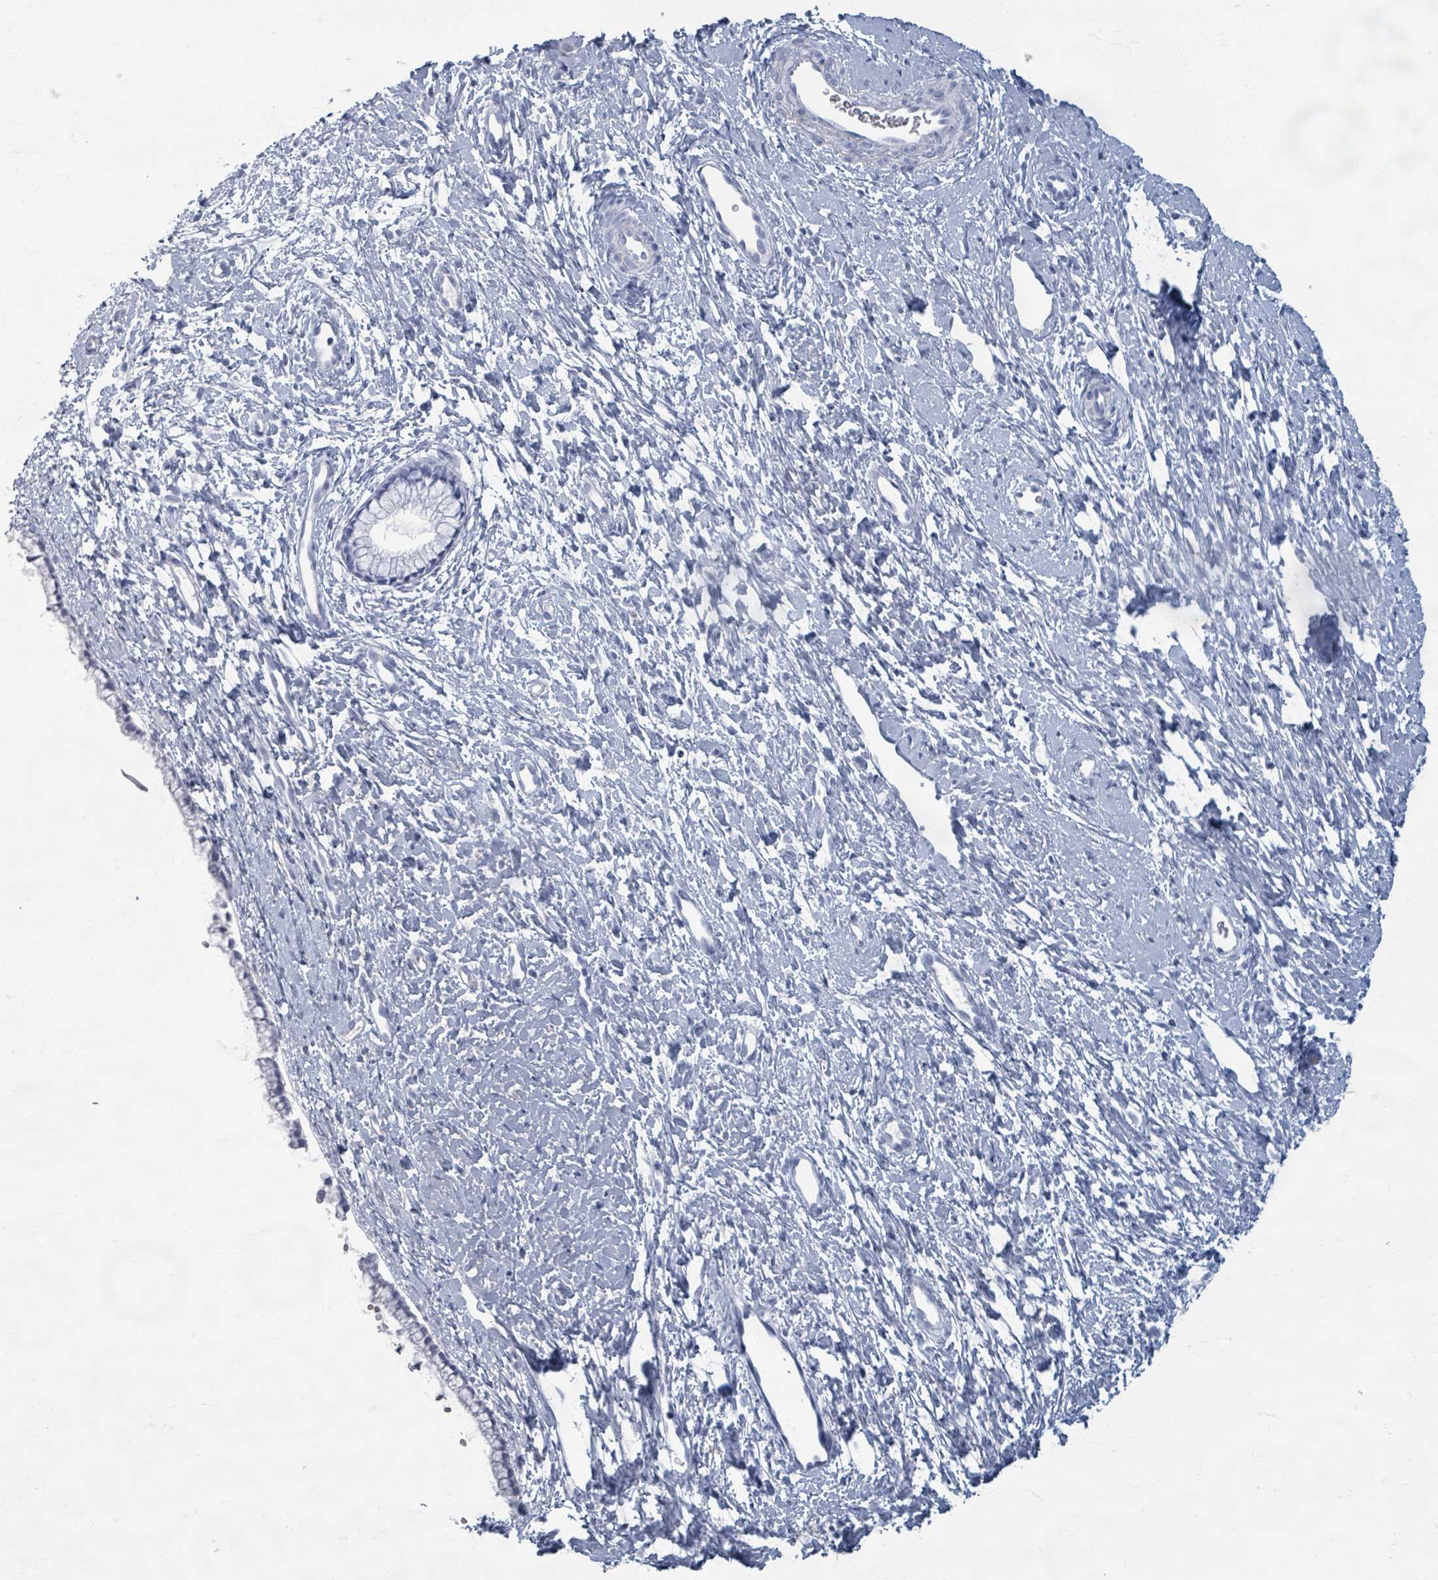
{"staining": {"intensity": "negative", "quantity": "none", "location": "none"}, "tissue": "cervix", "cell_type": "Glandular cells", "image_type": "normal", "snomed": [{"axis": "morphology", "description": "Normal tissue, NOS"}, {"axis": "topography", "description": "Cervix"}], "caption": "High power microscopy histopathology image of an IHC photomicrograph of unremarkable cervix, revealing no significant positivity in glandular cells.", "gene": "TAS2R1", "patient": {"sex": "female", "age": 57}}